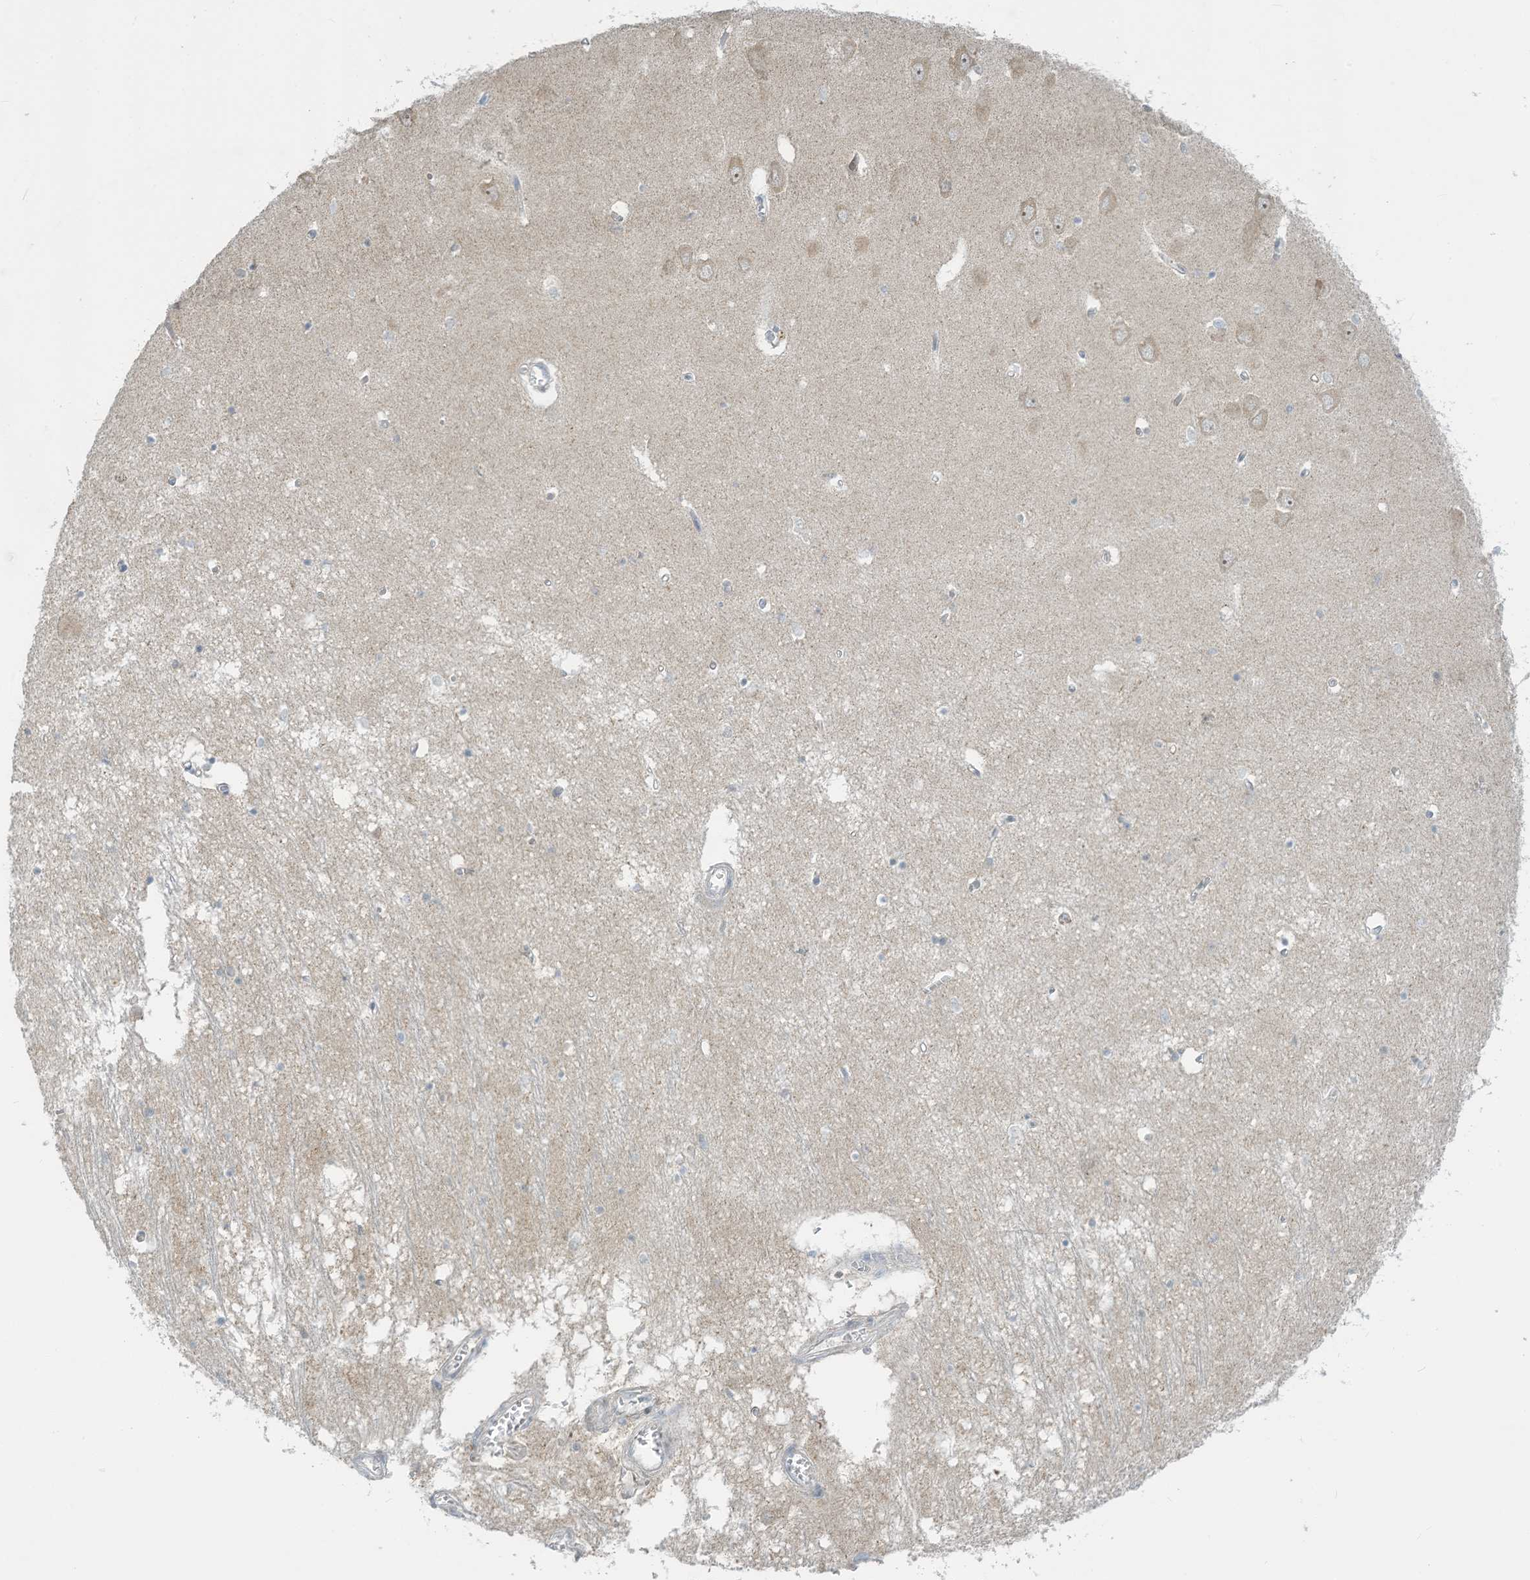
{"staining": {"intensity": "negative", "quantity": "none", "location": "none"}, "tissue": "hippocampus", "cell_type": "Glial cells", "image_type": "normal", "snomed": [{"axis": "morphology", "description": "Normal tissue, NOS"}, {"axis": "topography", "description": "Hippocampus"}], "caption": "The immunohistochemistry photomicrograph has no significant staining in glial cells of hippocampus.", "gene": "PARVG", "patient": {"sex": "male", "age": 70}}